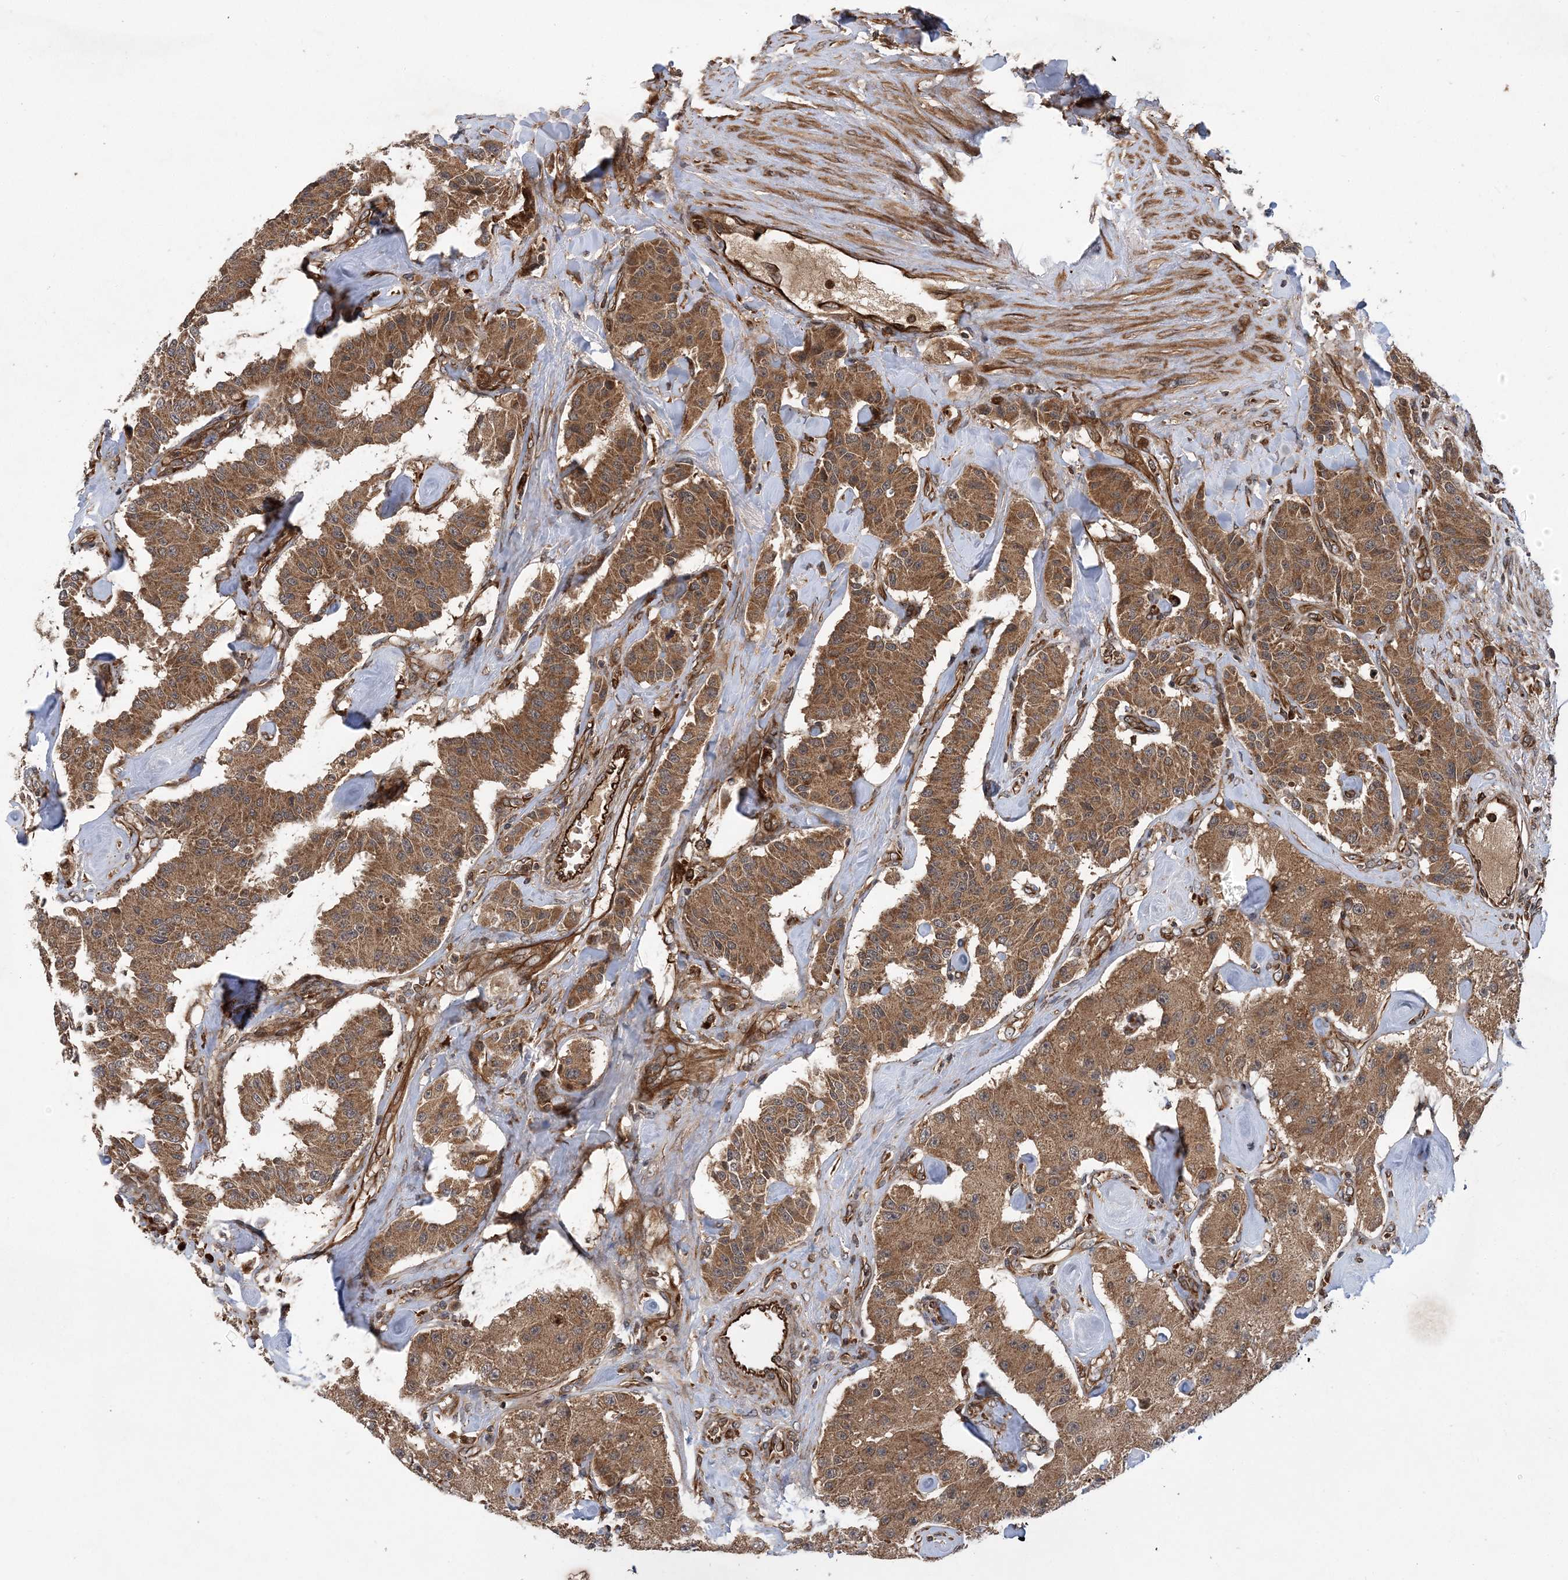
{"staining": {"intensity": "moderate", "quantity": ">75%", "location": "cytoplasmic/membranous"}, "tissue": "carcinoid", "cell_type": "Tumor cells", "image_type": "cancer", "snomed": [{"axis": "morphology", "description": "Carcinoid, malignant, NOS"}, {"axis": "topography", "description": "Pancreas"}], "caption": "A brown stain shows moderate cytoplasmic/membranous positivity of a protein in malignant carcinoid tumor cells. (DAB IHC, brown staining for protein, blue staining for nuclei).", "gene": "ATG3", "patient": {"sex": "male", "age": 41}}